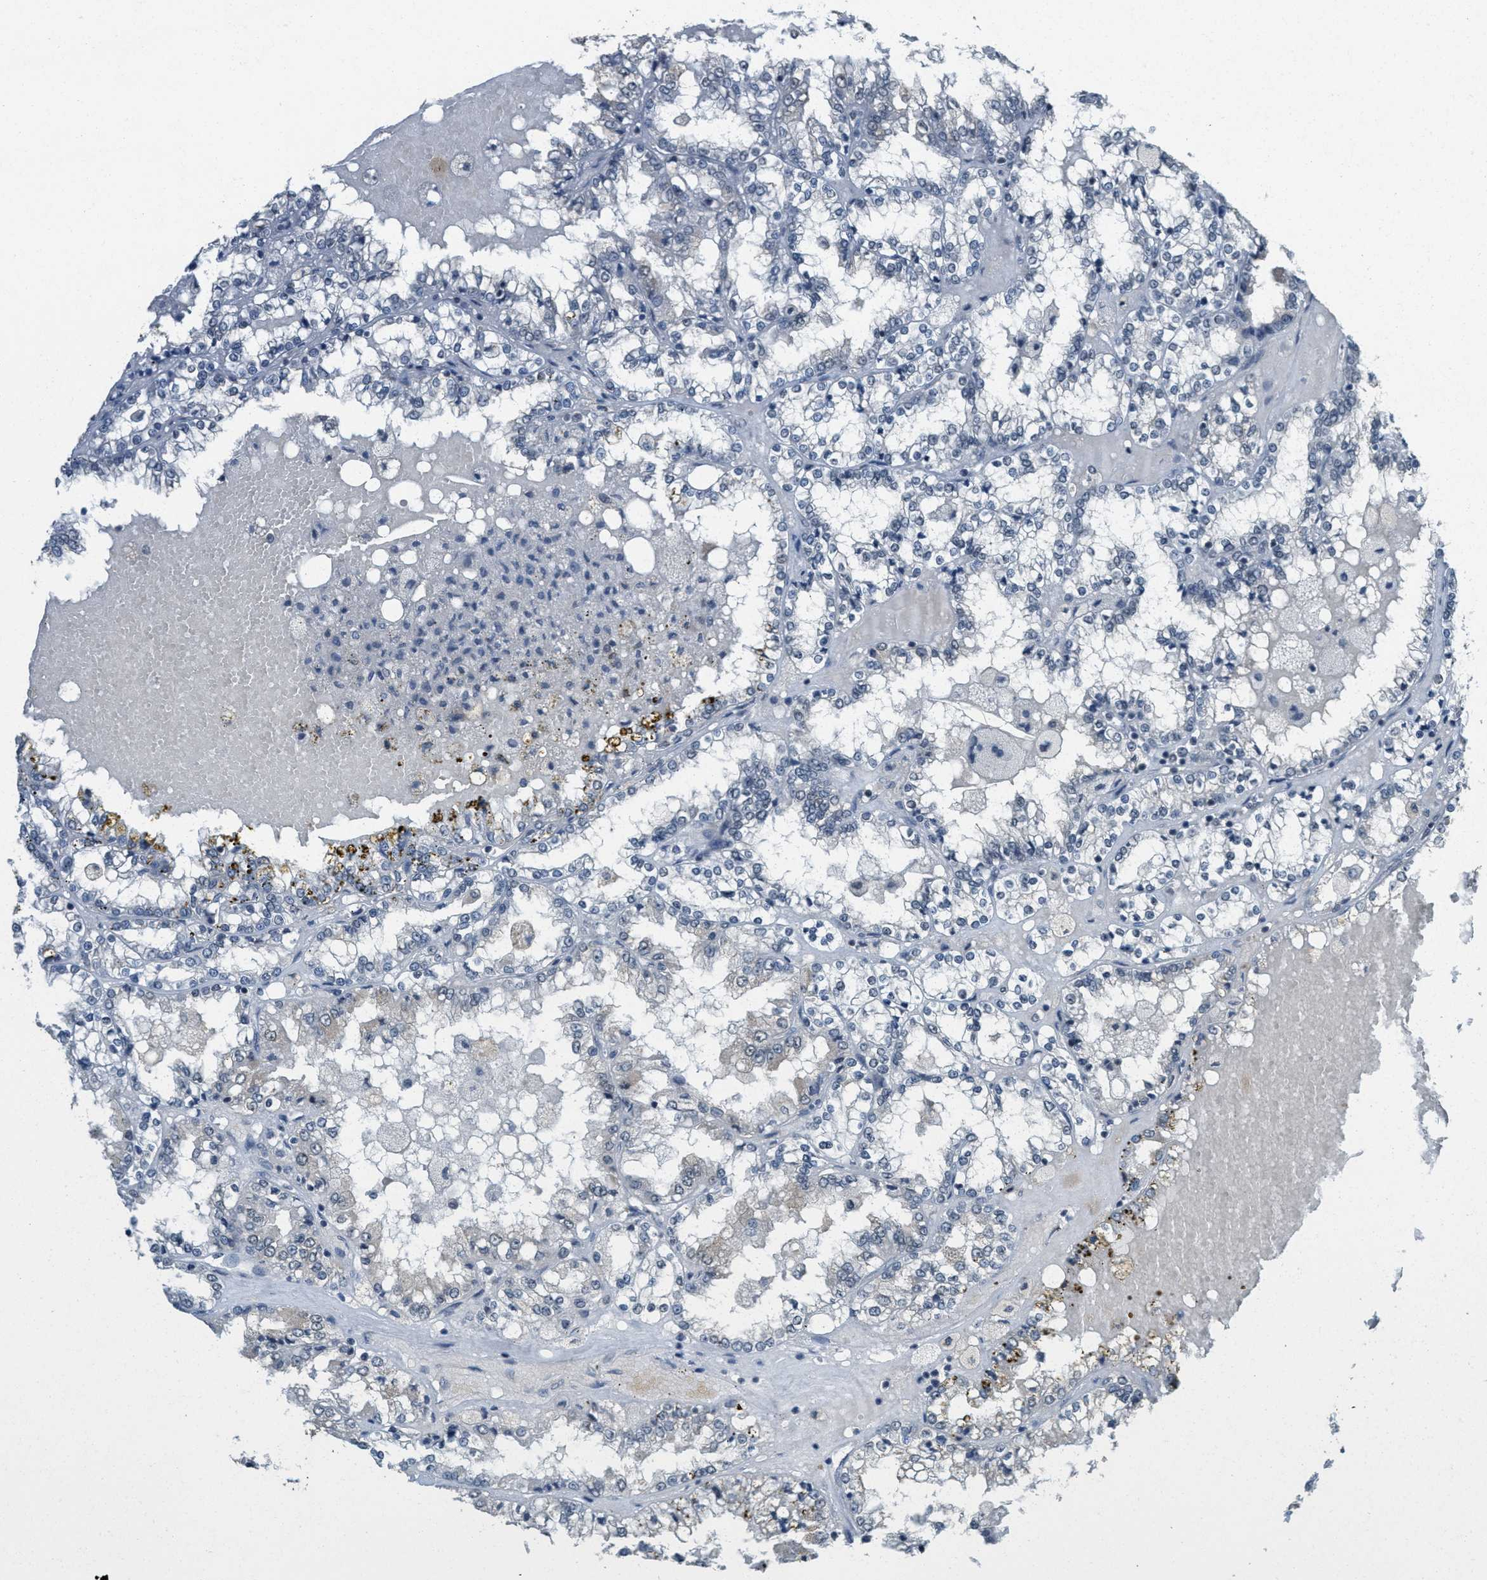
{"staining": {"intensity": "negative", "quantity": "none", "location": "none"}, "tissue": "renal cancer", "cell_type": "Tumor cells", "image_type": "cancer", "snomed": [{"axis": "morphology", "description": "Adenocarcinoma, NOS"}, {"axis": "topography", "description": "Kidney"}], "caption": "A photomicrograph of adenocarcinoma (renal) stained for a protein displays no brown staining in tumor cells.", "gene": "DNAJB1", "patient": {"sex": "female", "age": 56}}